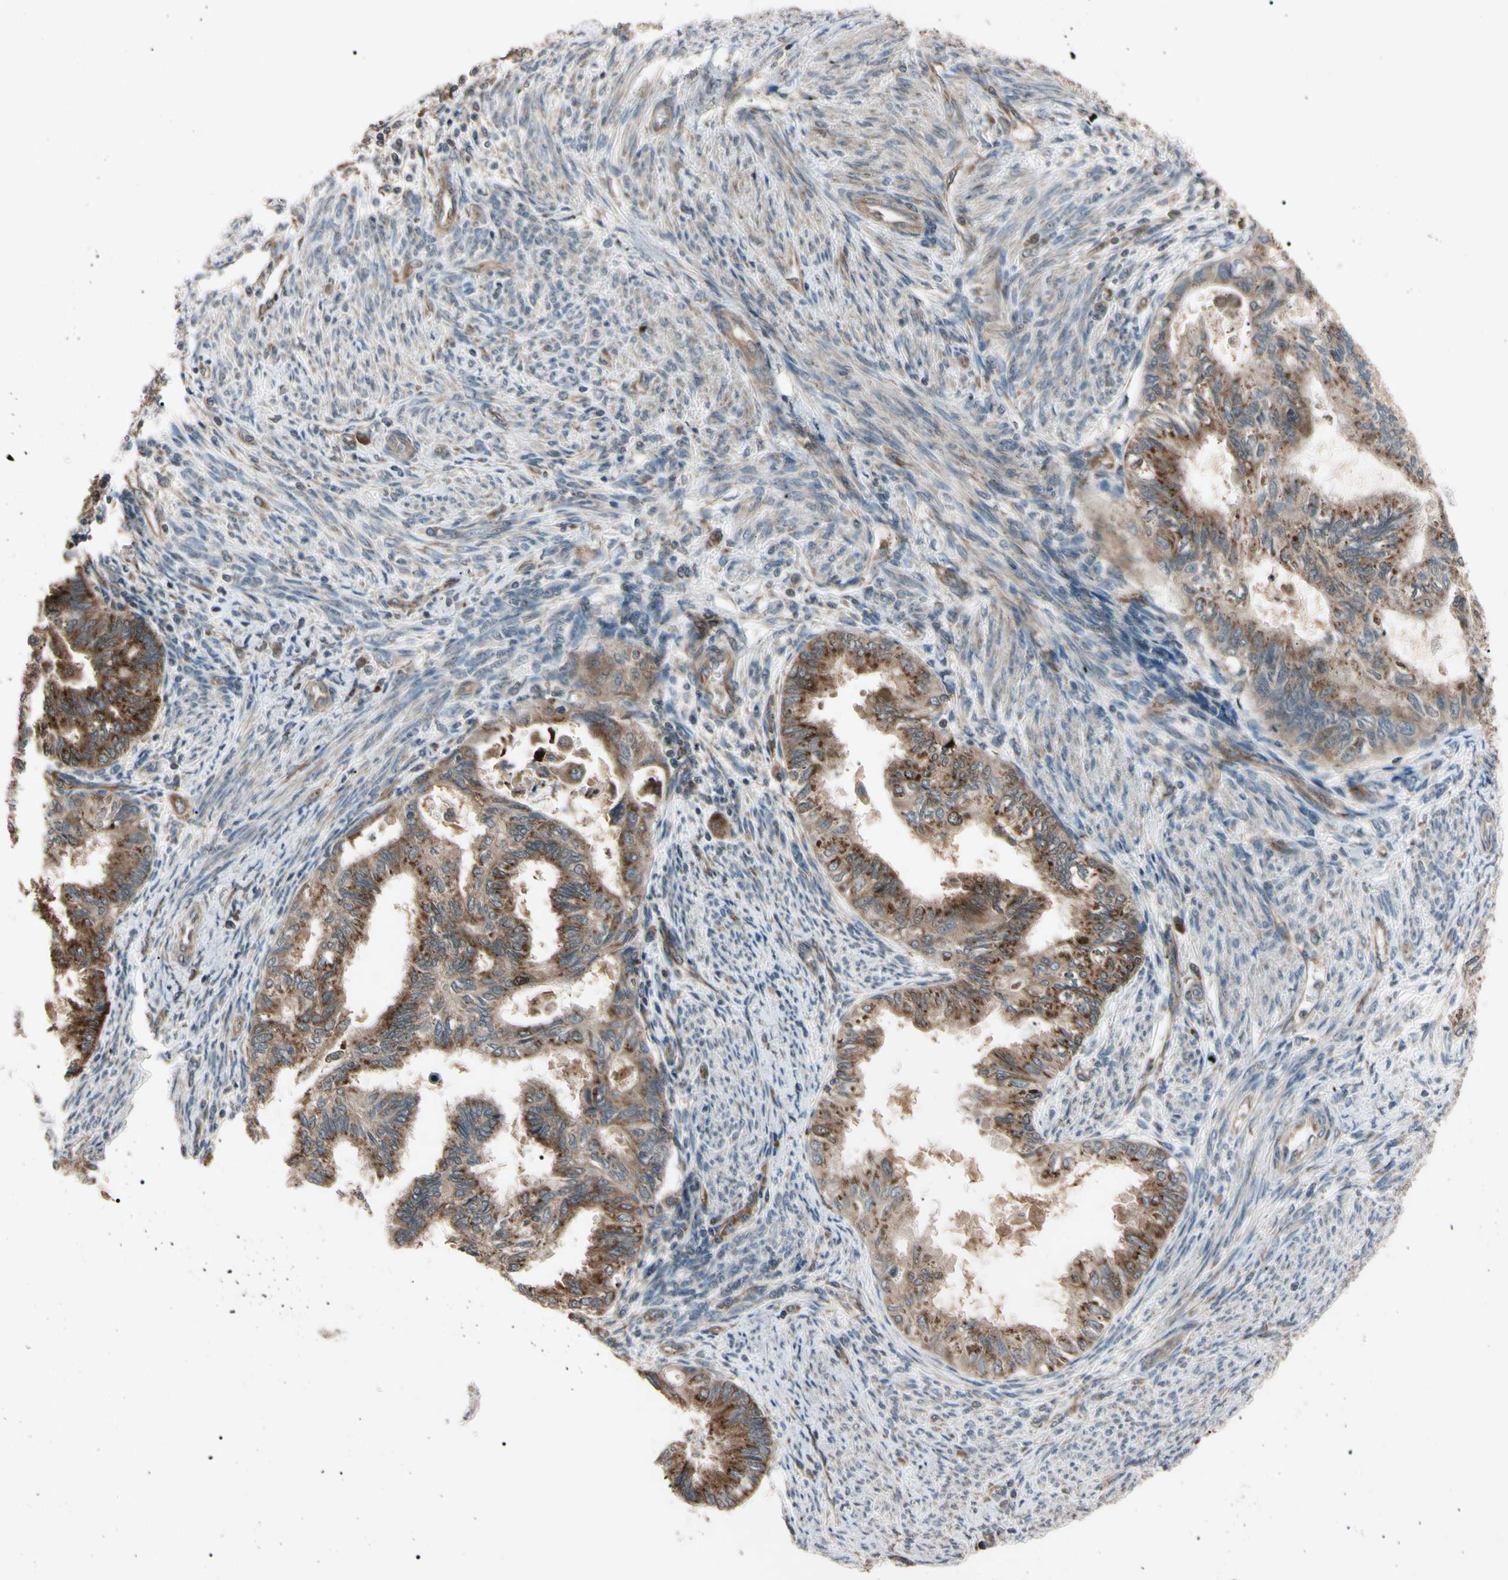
{"staining": {"intensity": "strong", "quantity": ">75%", "location": "cytoplasmic/membranous"}, "tissue": "cervical cancer", "cell_type": "Tumor cells", "image_type": "cancer", "snomed": [{"axis": "morphology", "description": "Normal tissue, NOS"}, {"axis": "morphology", "description": "Adenocarcinoma, NOS"}, {"axis": "topography", "description": "Cervix"}, {"axis": "topography", "description": "Endometrium"}], "caption": "IHC micrograph of human cervical adenocarcinoma stained for a protein (brown), which displays high levels of strong cytoplasmic/membranous positivity in about >75% of tumor cells.", "gene": "GUCY1B1", "patient": {"sex": "female", "age": 86}}